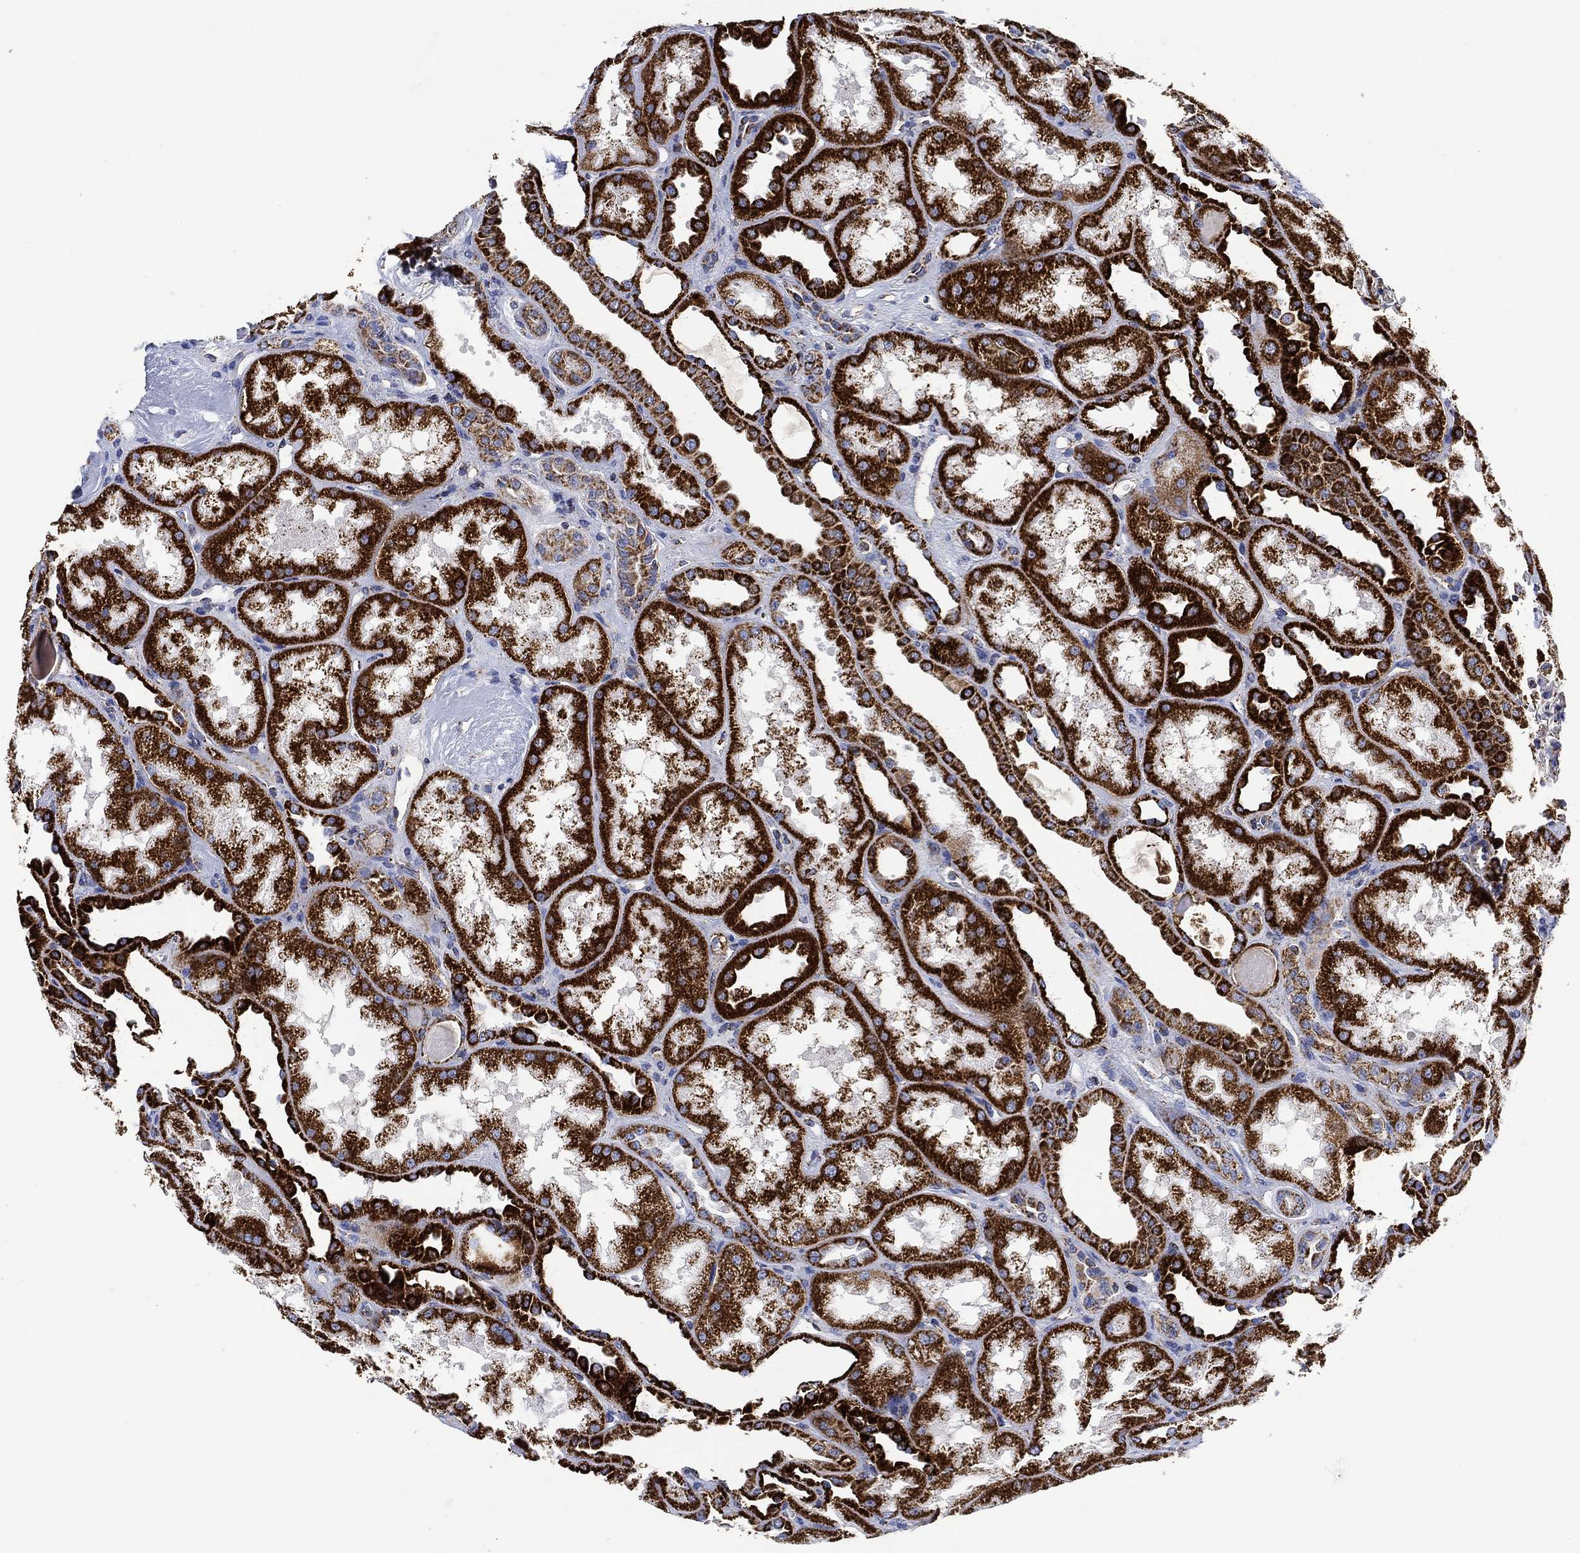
{"staining": {"intensity": "moderate", "quantity": ">75%", "location": "cytoplasmic/membranous"}, "tissue": "kidney", "cell_type": "Cells in glomeruli", "image_type": "normal", "snomed": [{"axis": "morphology", "description": "Normal tissue, NOS"}, {"axis": "topography", "description": "Kidney"}], "caption": "A photomicrograph showing moderate cytoplasmic/membranous staining in approximately >75% of cells in glomeruli in normal kidney, as visualized by brown immunohistochemical staining.", "gene": "NDUFS3", "patient": {"sex": "male", "age": 61}}